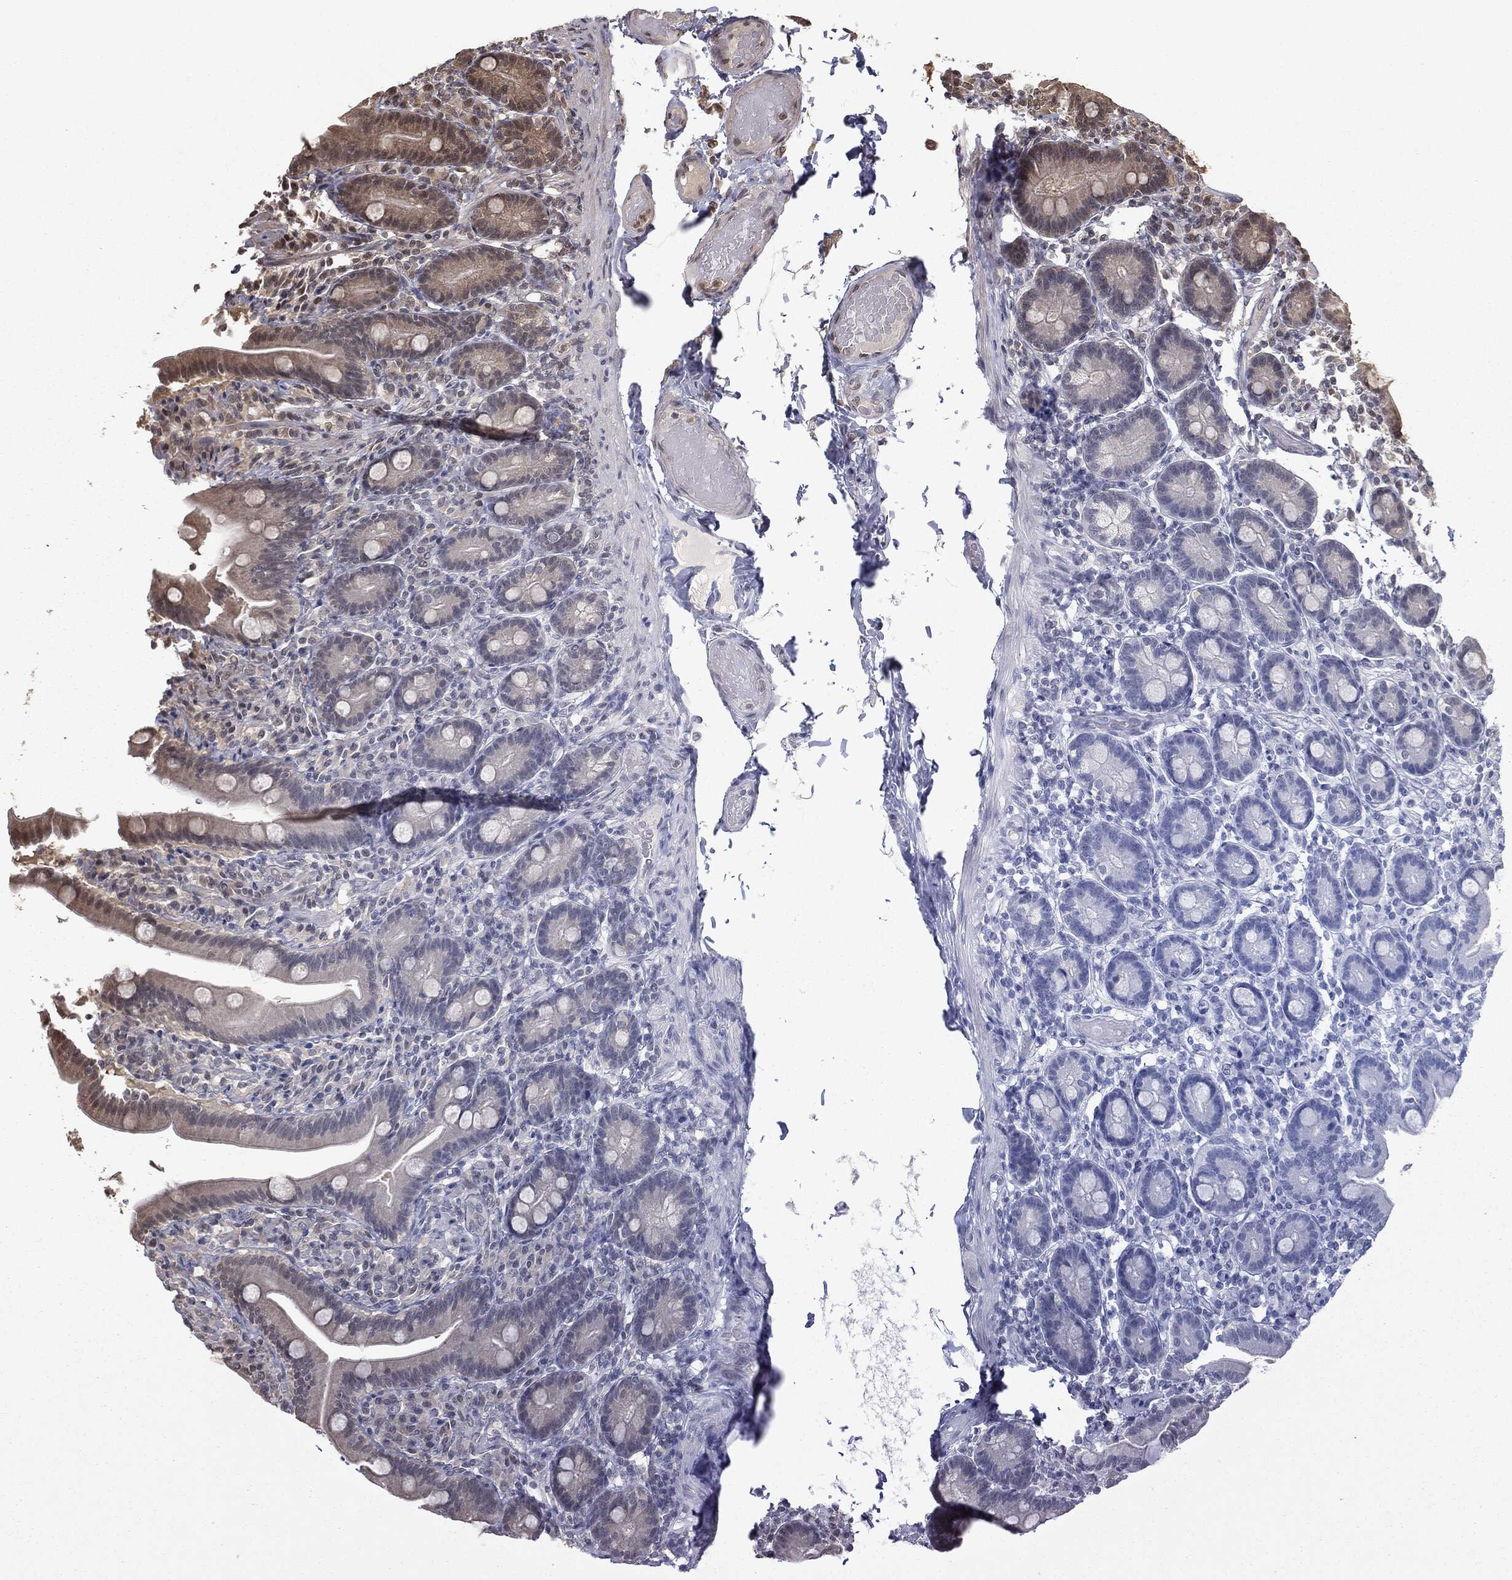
{"staining": {"intensity": "moderate", "quantity": "<25%", "location": "cytoplasmic/membranous,nuclear"}, "tissue": "small intestine", "cell_type": "Glandular cells", "image_type": "normal", "snomed": [{"axis": "morphology", "description": "Normal tissue, NOS"}, {"axis": "topography", "description": "Small intestine"}], "caption": "This image displays IHC staining of unremarkable small intestine, with low moderate cytoplasmic/membranous,nuclear expression in approximately <25% of glandular cells.", "gene": "ZNHIT6", "patient": {"sex": "male", "age": 66}}